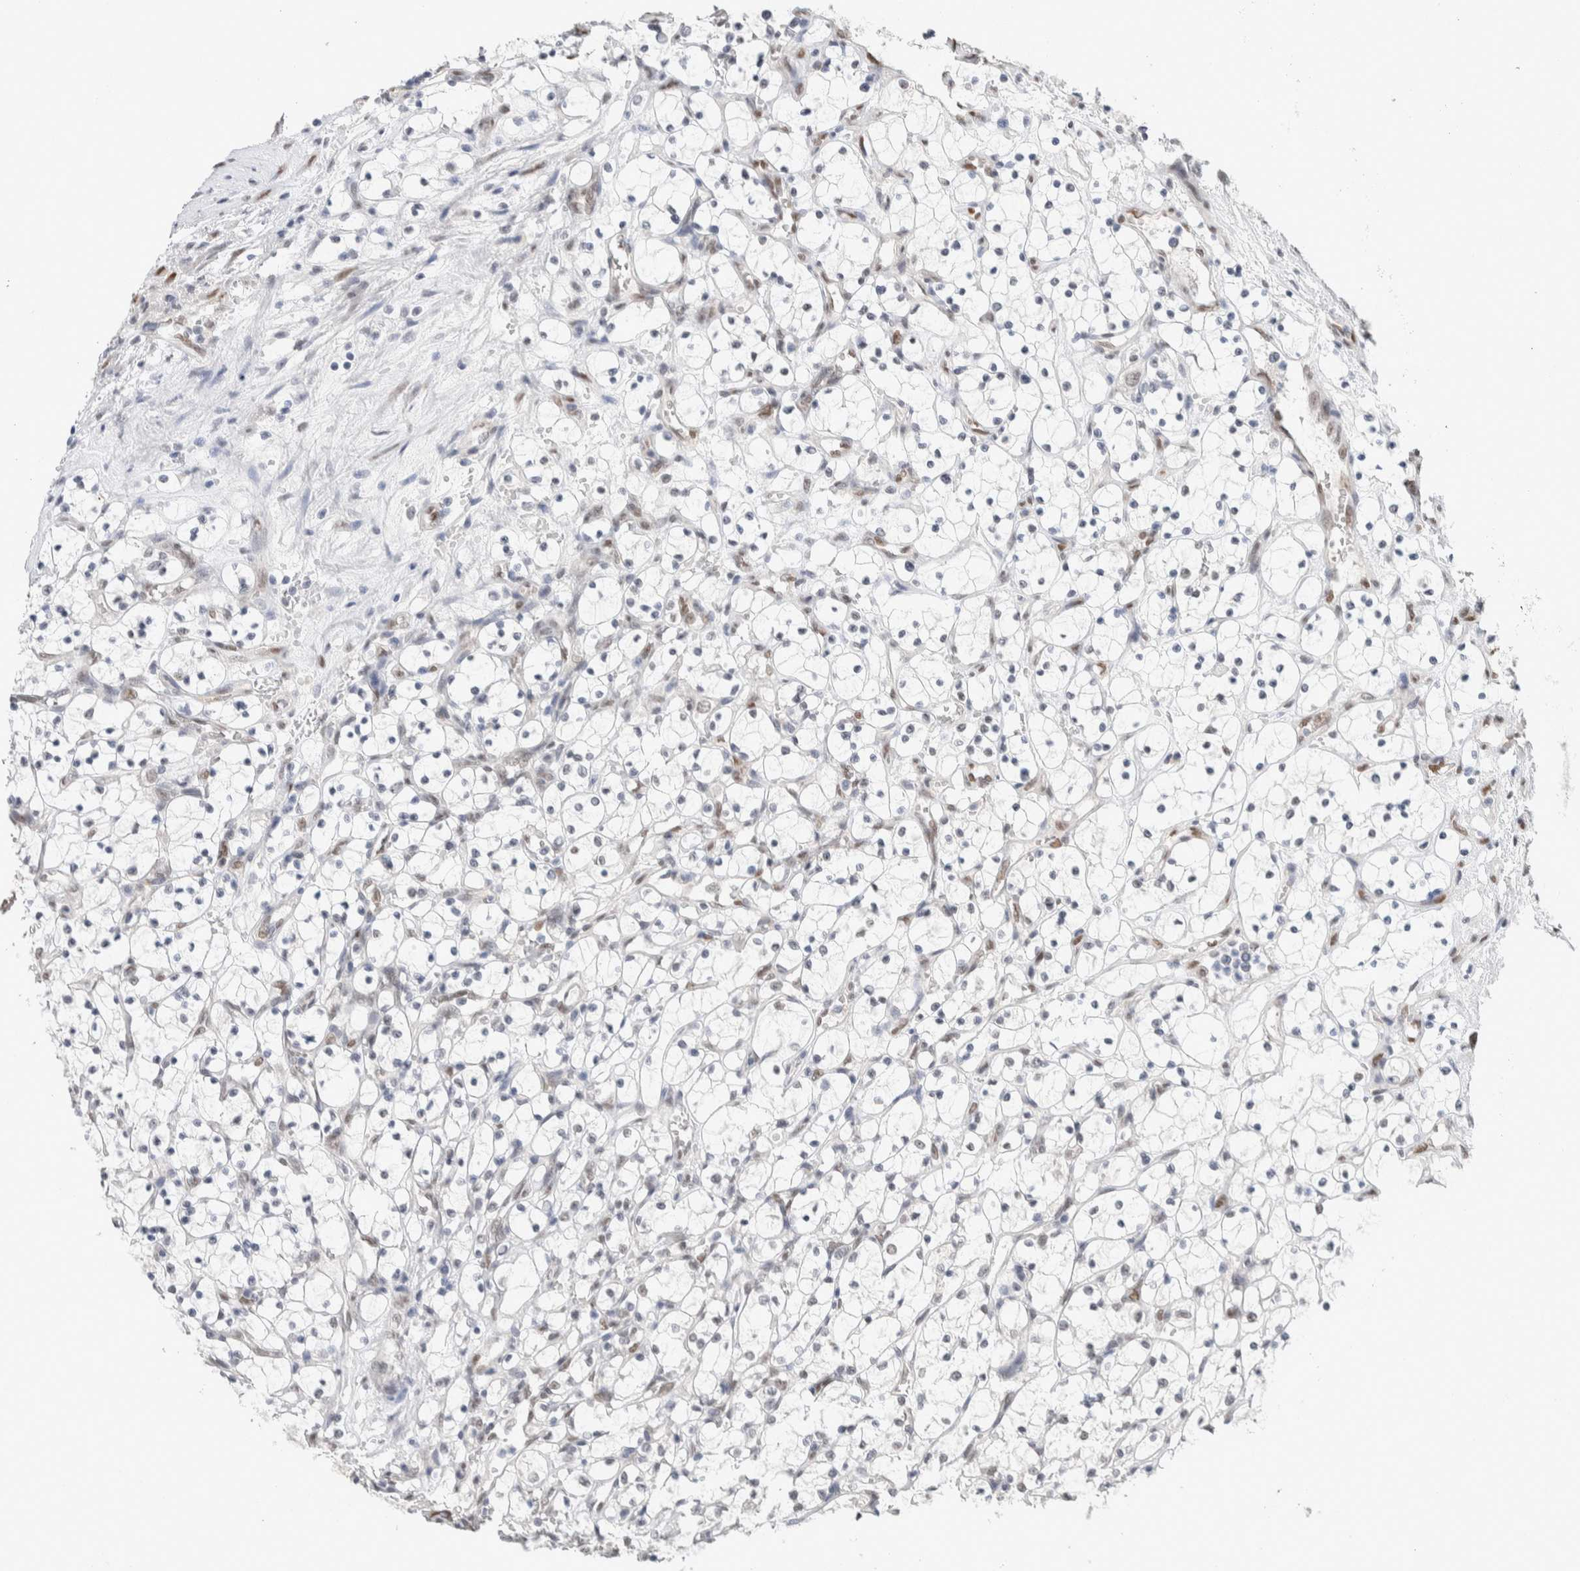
{"staining": {"intensity": "negative", "quantity": "none", "location": "none"}, "tissue": "renal cancer", "cell_type": "Tumor cells", "image_type": "cancer", "snomed": [{"axis": "morphology", "description": "Adenocarcinoma, NOS"}, {"axis": "topography", "description": "Kidney"}], "caption": "Image shows no significant protein expression in tumor cells of adenocarcinoma (renal).", "gene": "PRMT1", "patient": {"sex": "female", "age": 69}}